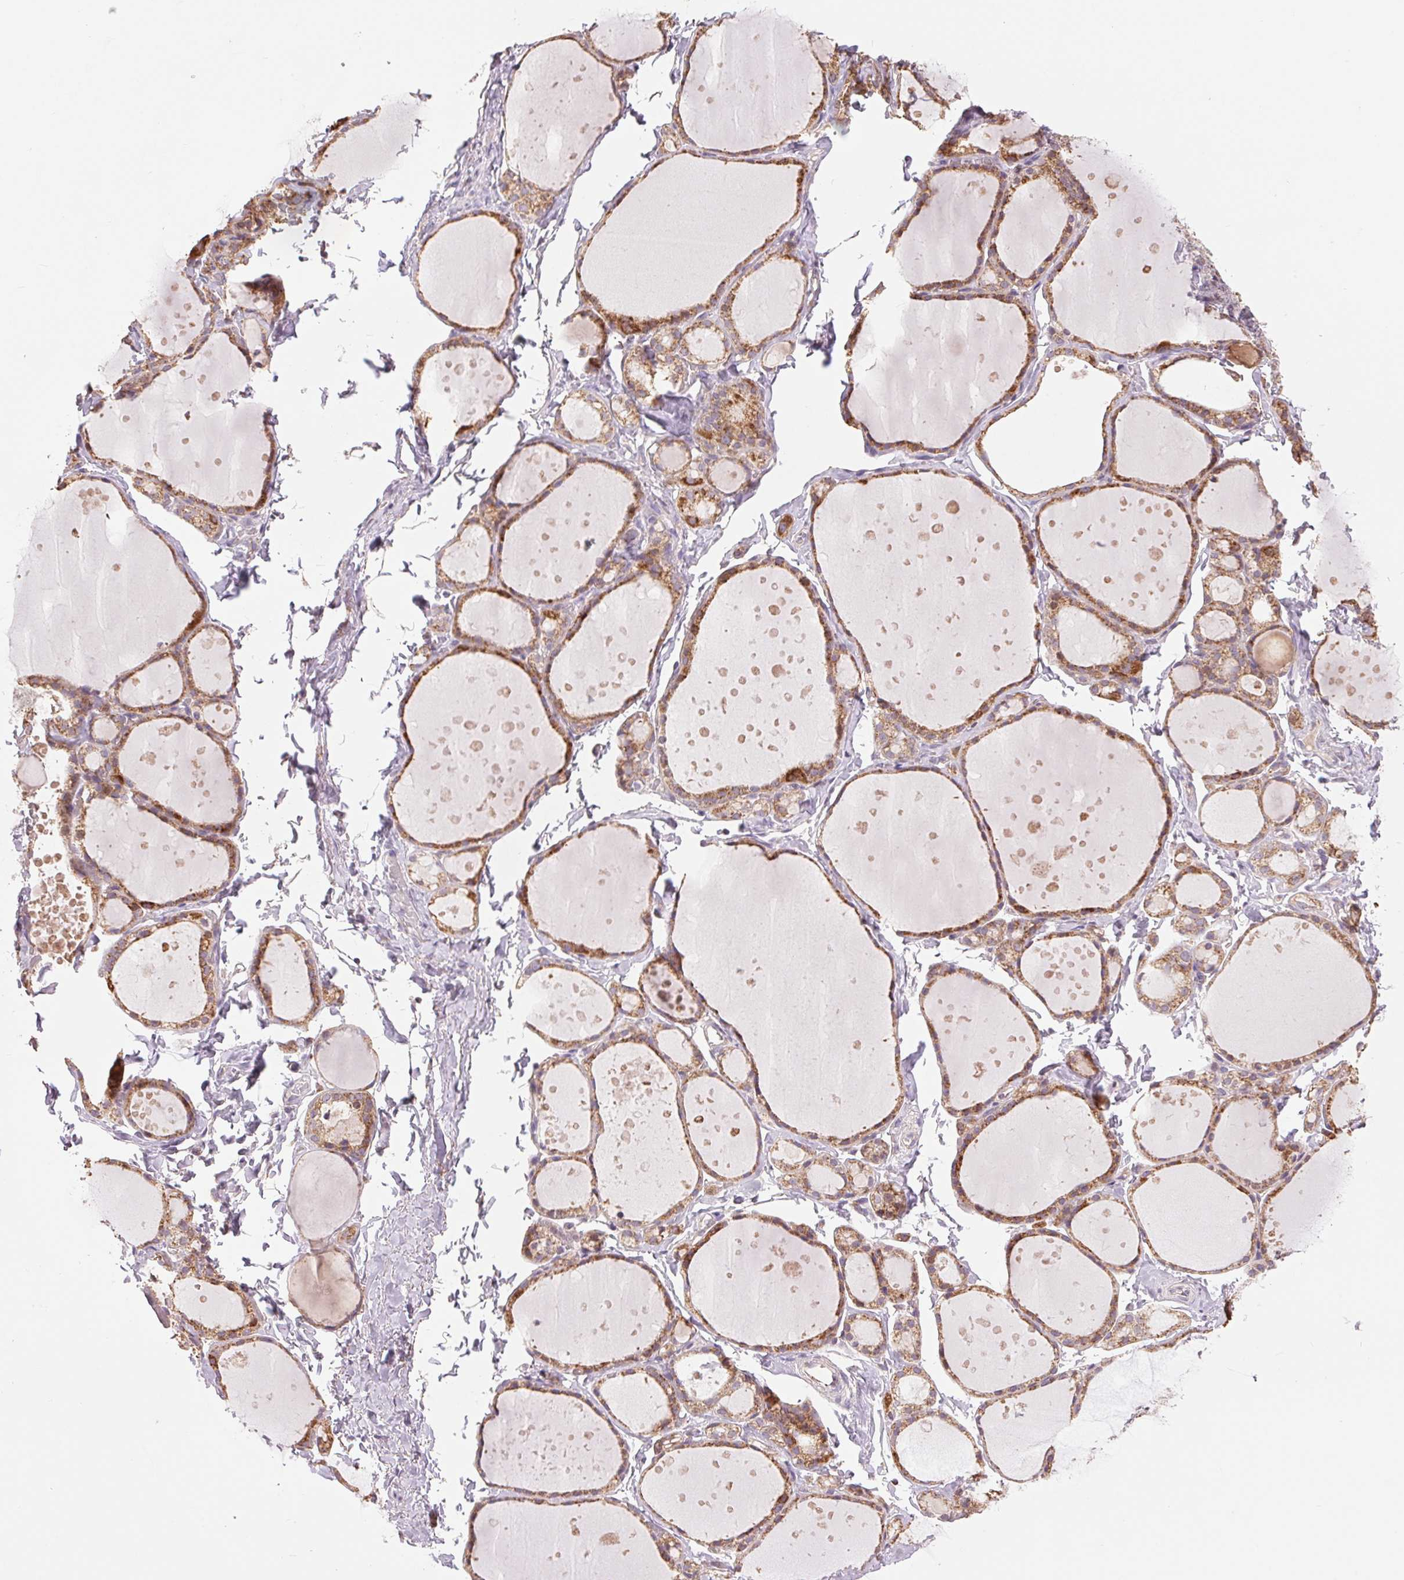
{"staining": {"intensity": "moderate", "quantity": ">75%", "location": "cytoplasmic/membranous"}, "tissue": "thyroid gland", "cell_type": "Glandular cells", "image_type": "normal", "snomed": [{"axis": "morphology", "description": "Normal tissue, NOS"}, {"axis": "topography", "description": "Thyroid gland"}], "caption": "Immunohistochemical staining of benign human thyroid gland displays medium levels of moderate cytoplasmic/membranous staining in approximately >75% of glandular cells. Using DAB (brown) and hematoxylin (blue) stains, captured at high magnification using brightfield microscopy.", "gene": "DGUOK", "patient": {"sex": "male", "age": 68}}